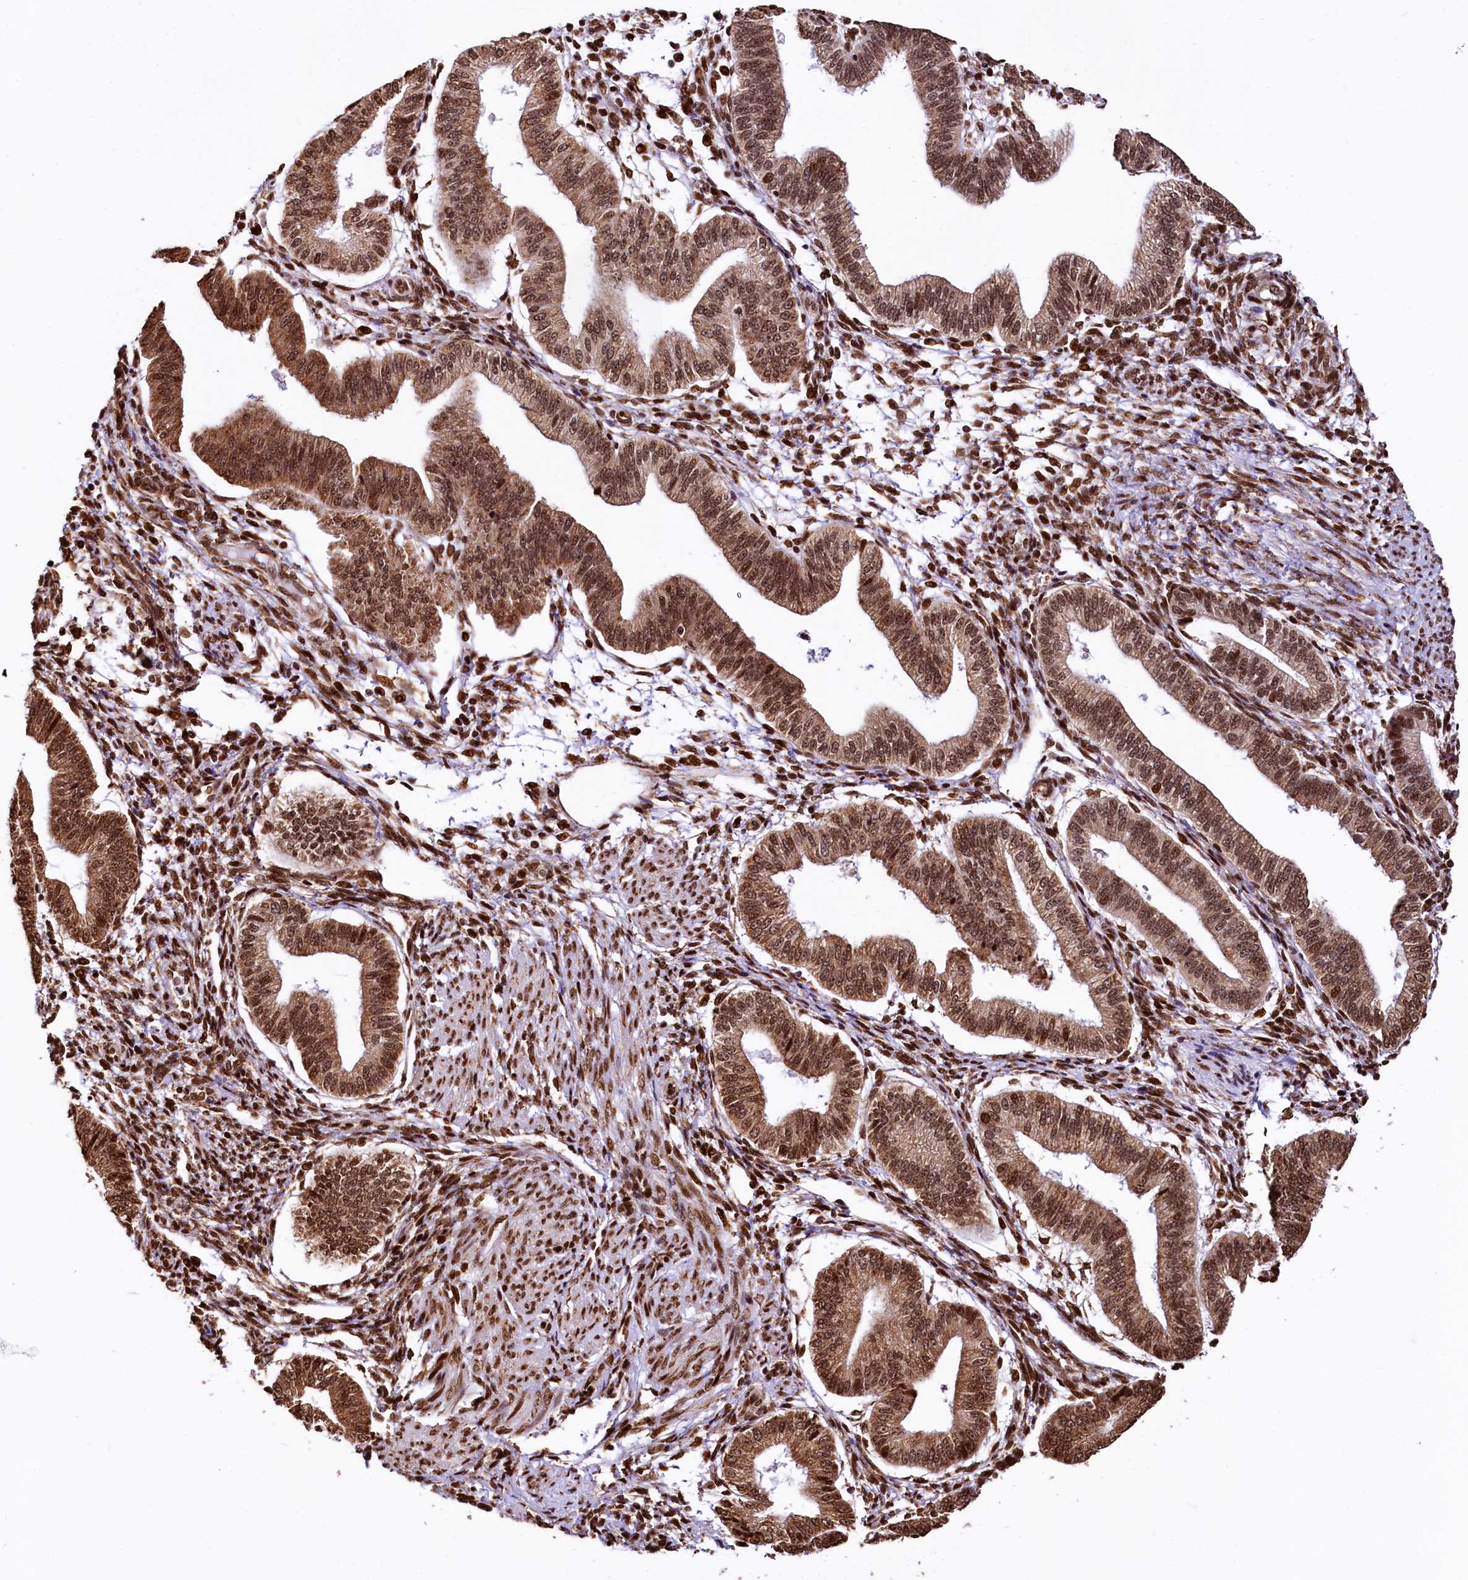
{"staining": {"intensity": "moderate", "quantity": ">75%", "location": "nuclear"}, "tissue": "endometrium", "cell_type": "Cells in endometrial stroma", "image_type": "normal", "snomed": [{"axis": "morphology", "description": "Normal tissue, NOS"}, {"axis": "topography", "description": "Endometrium"}], "caption": "About >75% of cells in endometrial stroma in benign endometrium display moderate nuclear protein staining as visualized by brown immunohistochemical staining.", "gene": "PDS5B", "patient": {"sex": "female", "age": 39}}